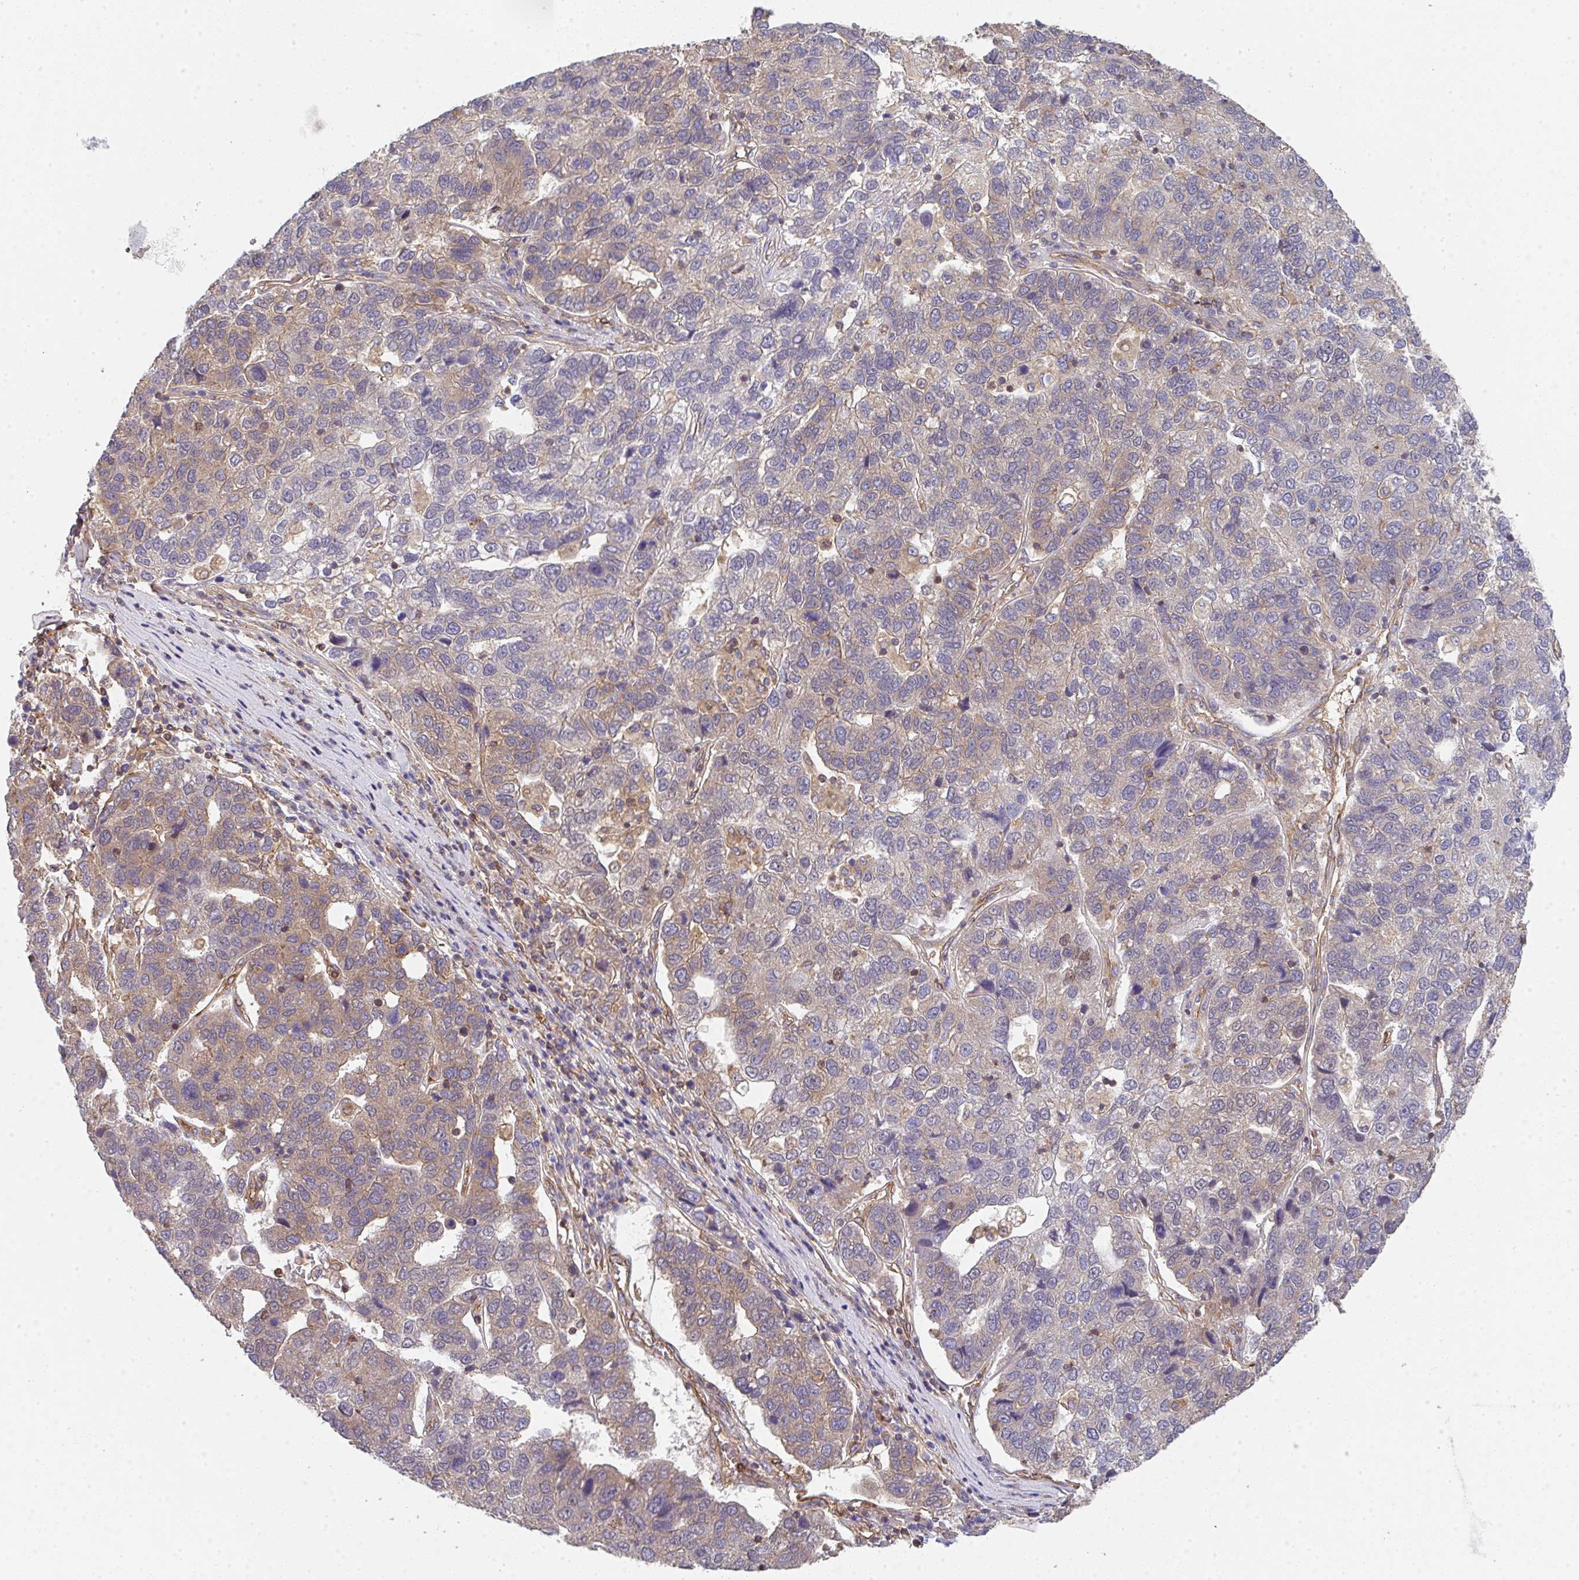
{"staining": {"intensity": "weak", "quantity": "<25%", "location": "cytoplasmic/membranous"}, "tissue": "pancreatic cancer", "cell_type": "Tumor cells", "image_type": "cancer", "snomed": [{"axis": "morphology", "description": "Adenocarcinoma, NOS"}, {"axis": "topography", "description": "Pancreas"}], "caption": "Immunohistochemistry of human pancreatic adenocarcinoma demonstrates no staining in tumor cells. (DAB immunohistochemistry with hematoxylin counter stain).", "gene": "TMEM229A", "patient": {"sex": "female", "age": 61}}